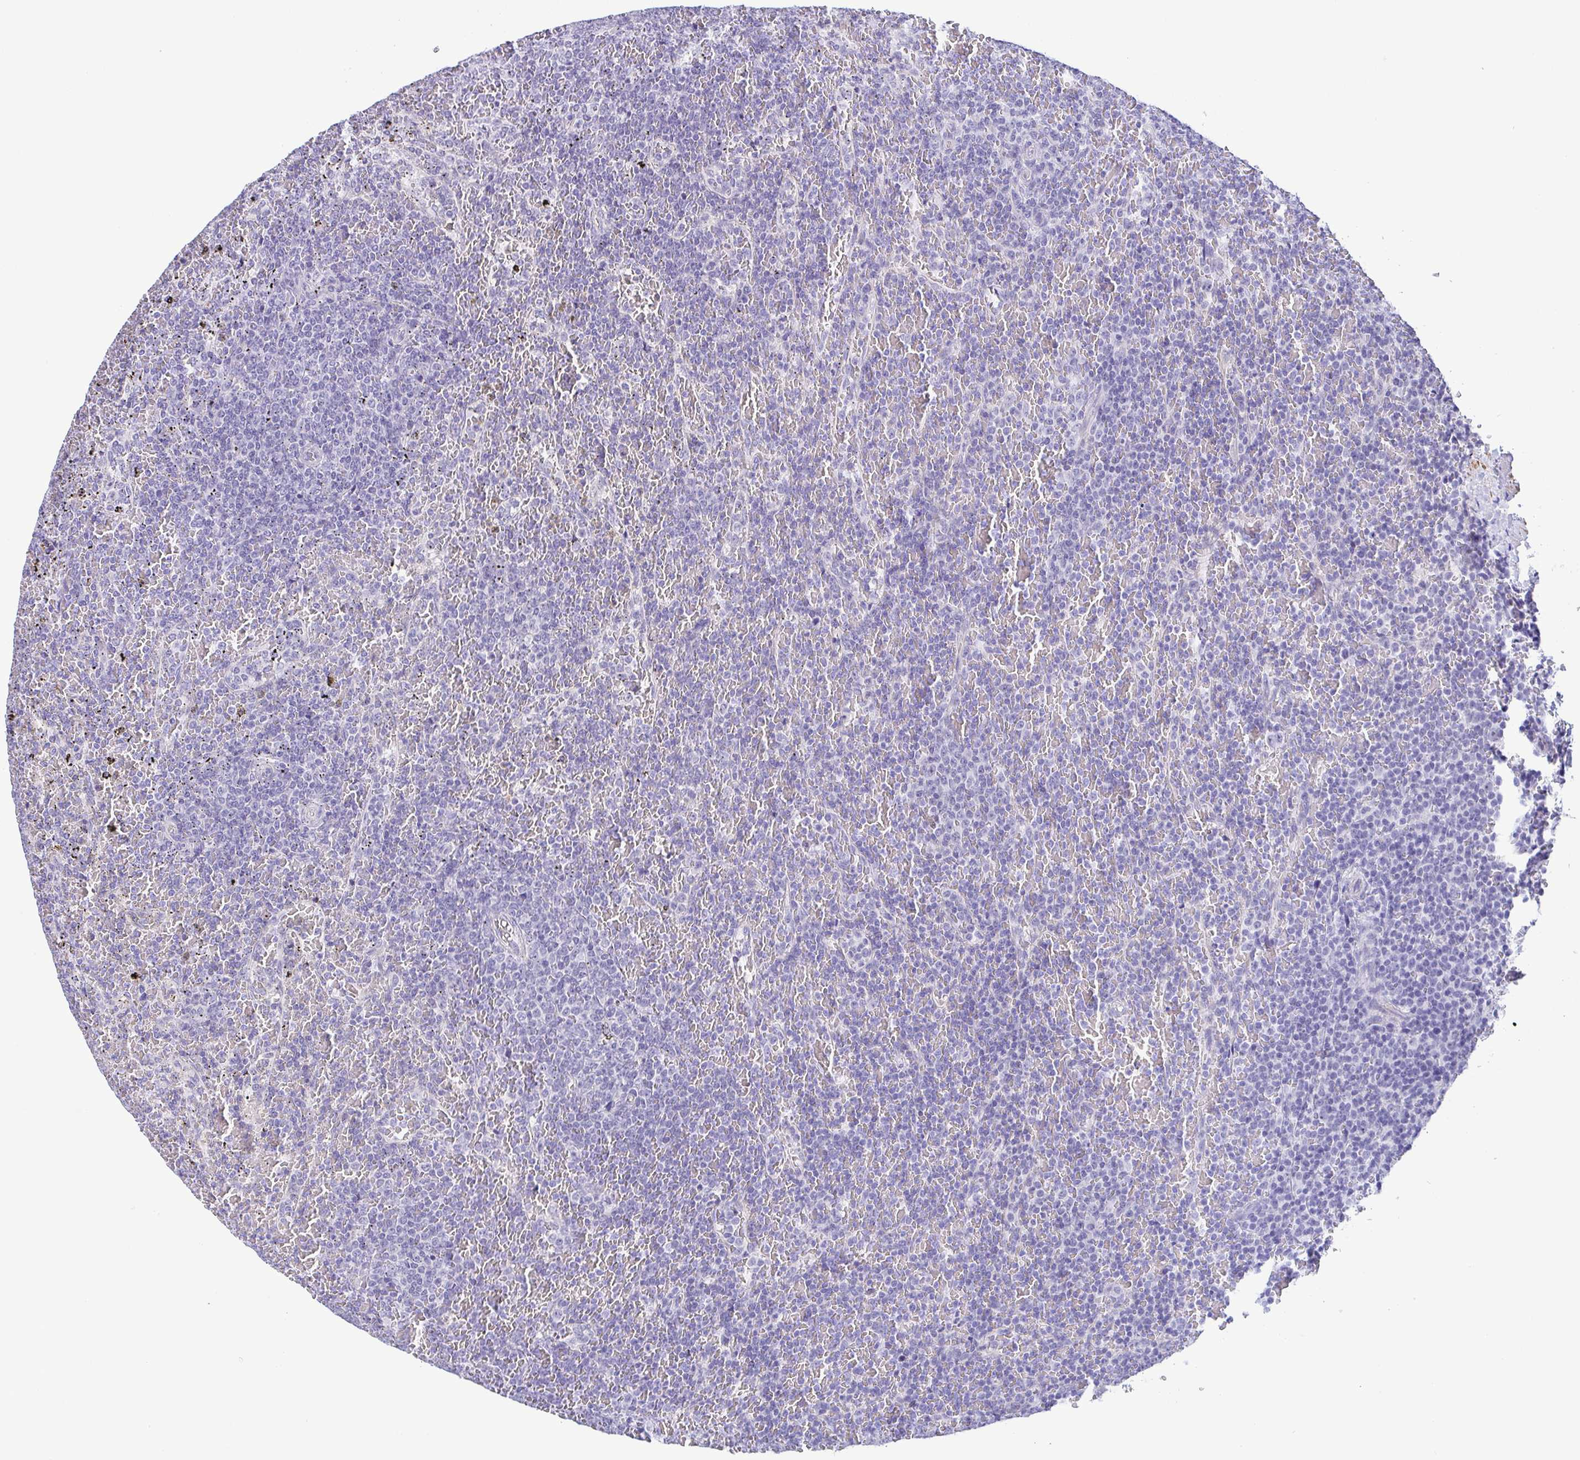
{"staining": {"intensity": "negative", "quantity": "none", "location": "none"}, "tissue": "lymphoma", "cell_type": "Tumor cells", "image_type": "cancer", "snomed": [{"axis": "morphology", "description": "Malignant lymphoma, non-Hodgkin's type, Low grade"}, {"axis": "topography", "description": "Spleen"}], "caption": "Tumor cells are negative for brown protein staining in low-grade malignant lymphoma, non-Hodgkin's type.", "gene": "MYL7", "patient": {"sex": "female", "age": 77}}